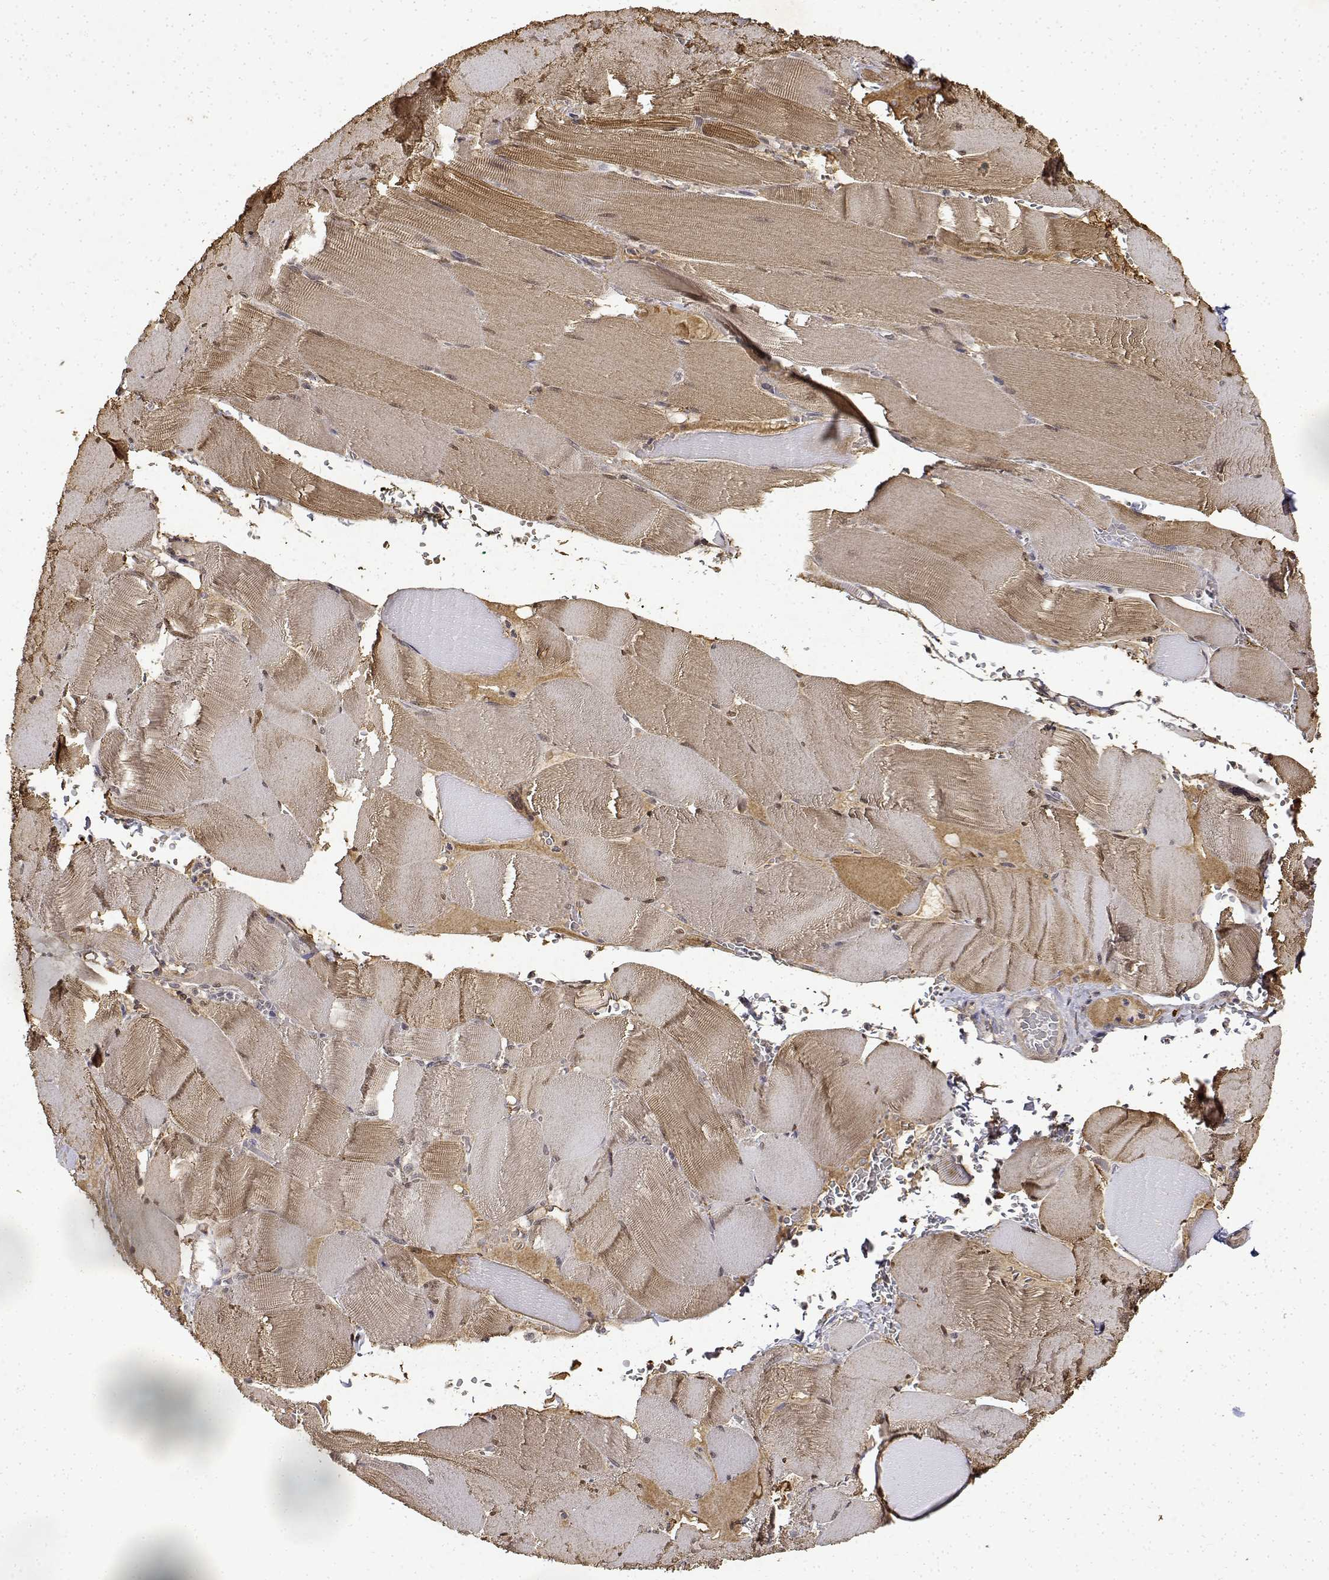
{"staining": {"intensity": "weak", "quantity": "25%-75%", "location": "cytoplasmic/membranous"}, "tissue": "skeletal muscle", "cell_type": "Myocytes", "image_type": "normal", "snomed": [{"axis": "morphology", "description": "Normal tissue, NOS"}, {"axis": "topography", "description": "Skeletal muscle"}], "caption": "Skeletal muscle stained with a brown dye exhibits weak cytoplasmic/membranous positive positivity in approximately 25%-75% of myocytes.", "gene": "BDNF", "patient": {"sex": "male", "age": 56}}